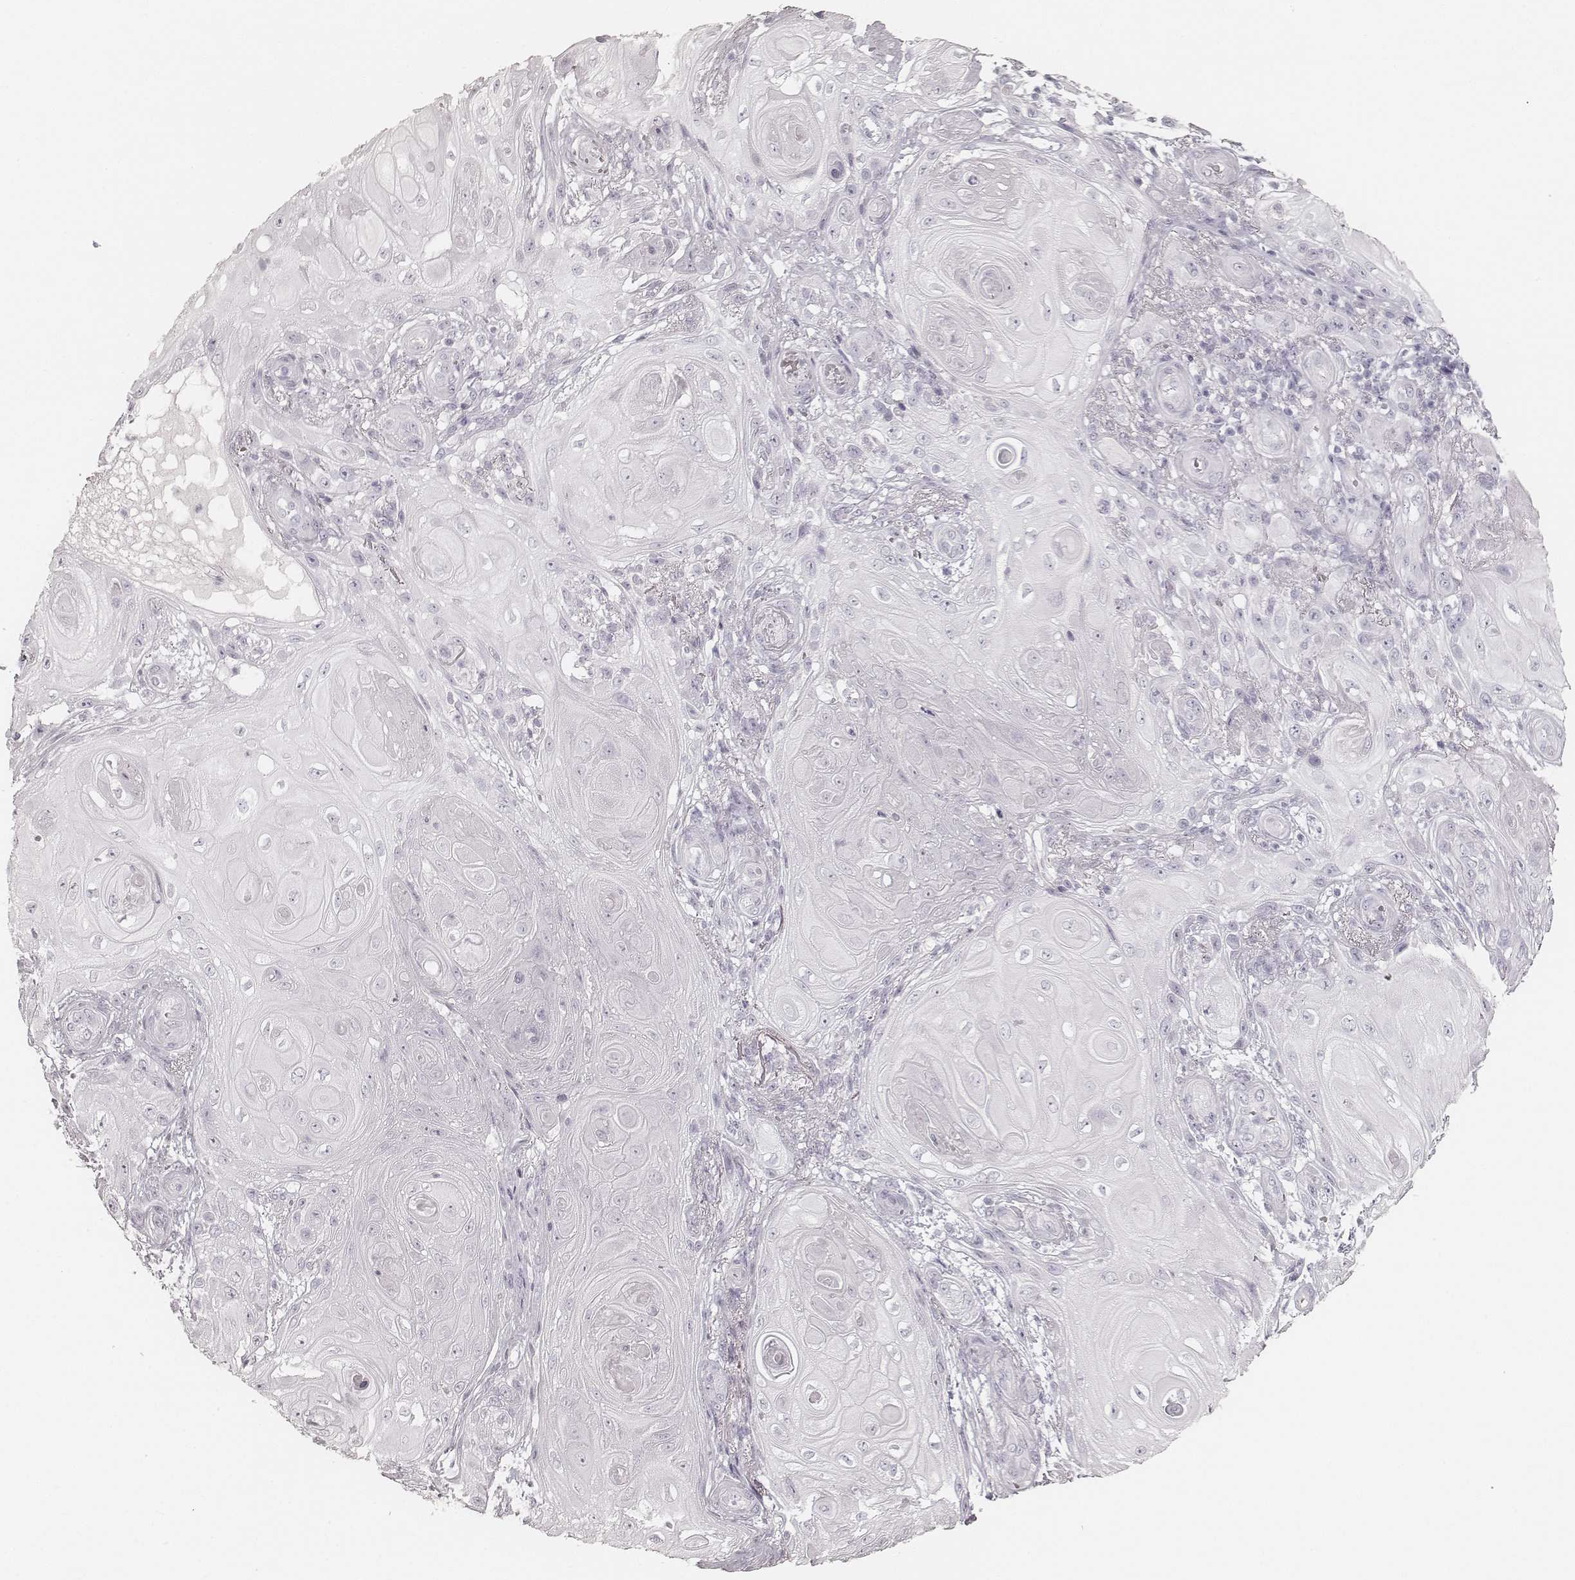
{"staining": {"intensity": "negative", "quantity": "none", "location": "none"}, "tissue": "skin cancer", "cell_type": "Tumor cells", "image_type": "cancer", "snomed": [{"axis": "morphology", "description": "Squamous cell carcinoma, NOS"}, {"axis": "topography", "description": "Skin"}], "caption": "IHC micrograph of neoplastic tissue: human skin squamous cell carcinoma stained with DAB (3,3'-diaminobenzidine) shows no significant protein staining in tumor cells. Nuclei are stained in blue.", "gene": "KRT31", "patient": {"sex": "male", "age": 62}}